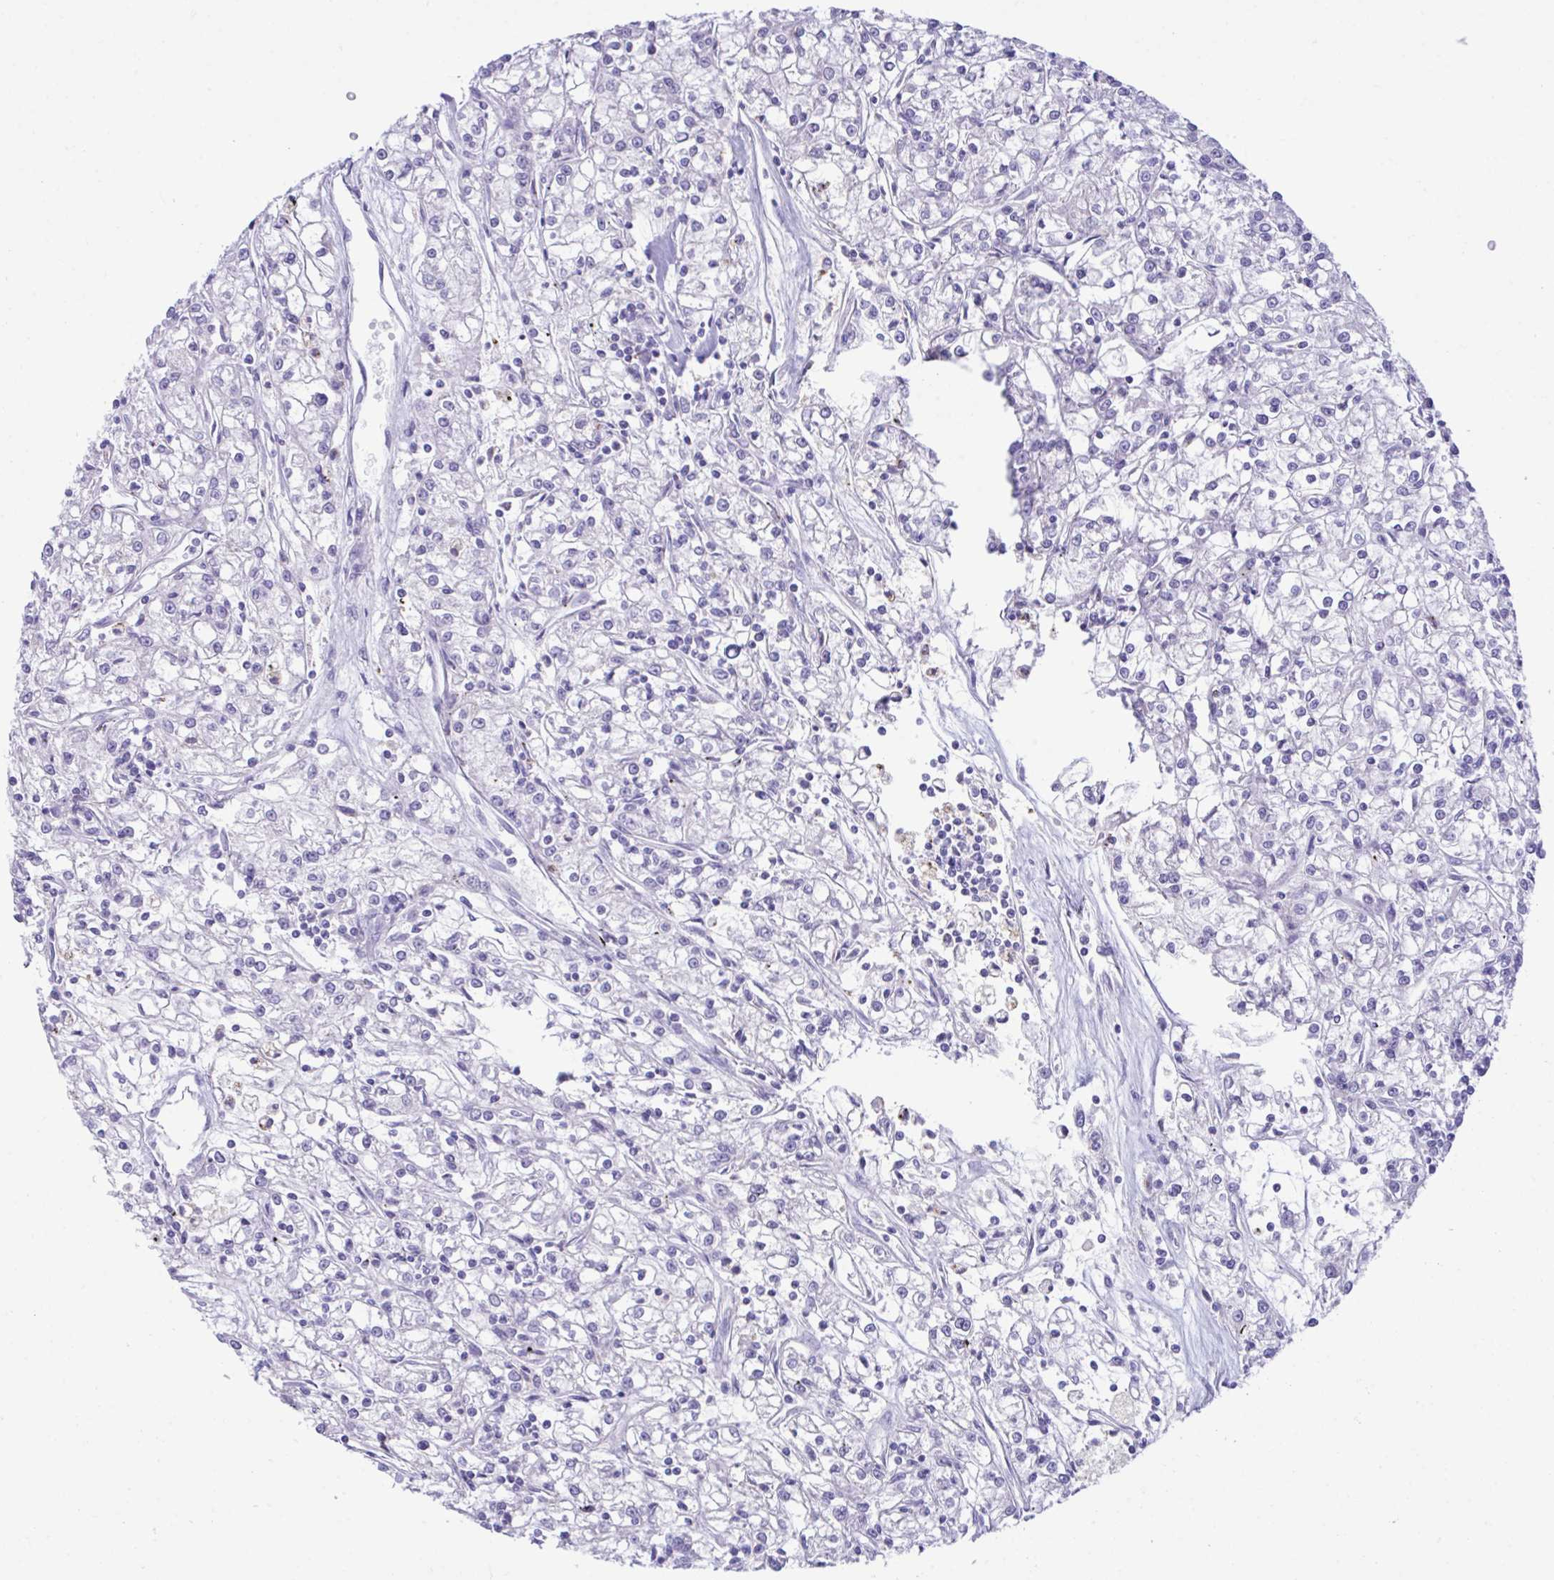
{"staining": {"intensity": "negative", "quantity": "none", "location": "none"}, "tissue": "renal cancer", "cell_type": "Tumor cells", "image_type": "cancer", "snomed": [{"axis": "morphology", "description": "Adenocarcinoma, NOS"}, {"axis": "topography", "description": "Kidney"}], "caption": "This is an immunohistochemistry (IHC) image of human renal cancer (adenocarcinoma). There is no expression in tumor cells.", "gene": "PLEKHH1", "patient": {"sex": "female", "age": 59}}